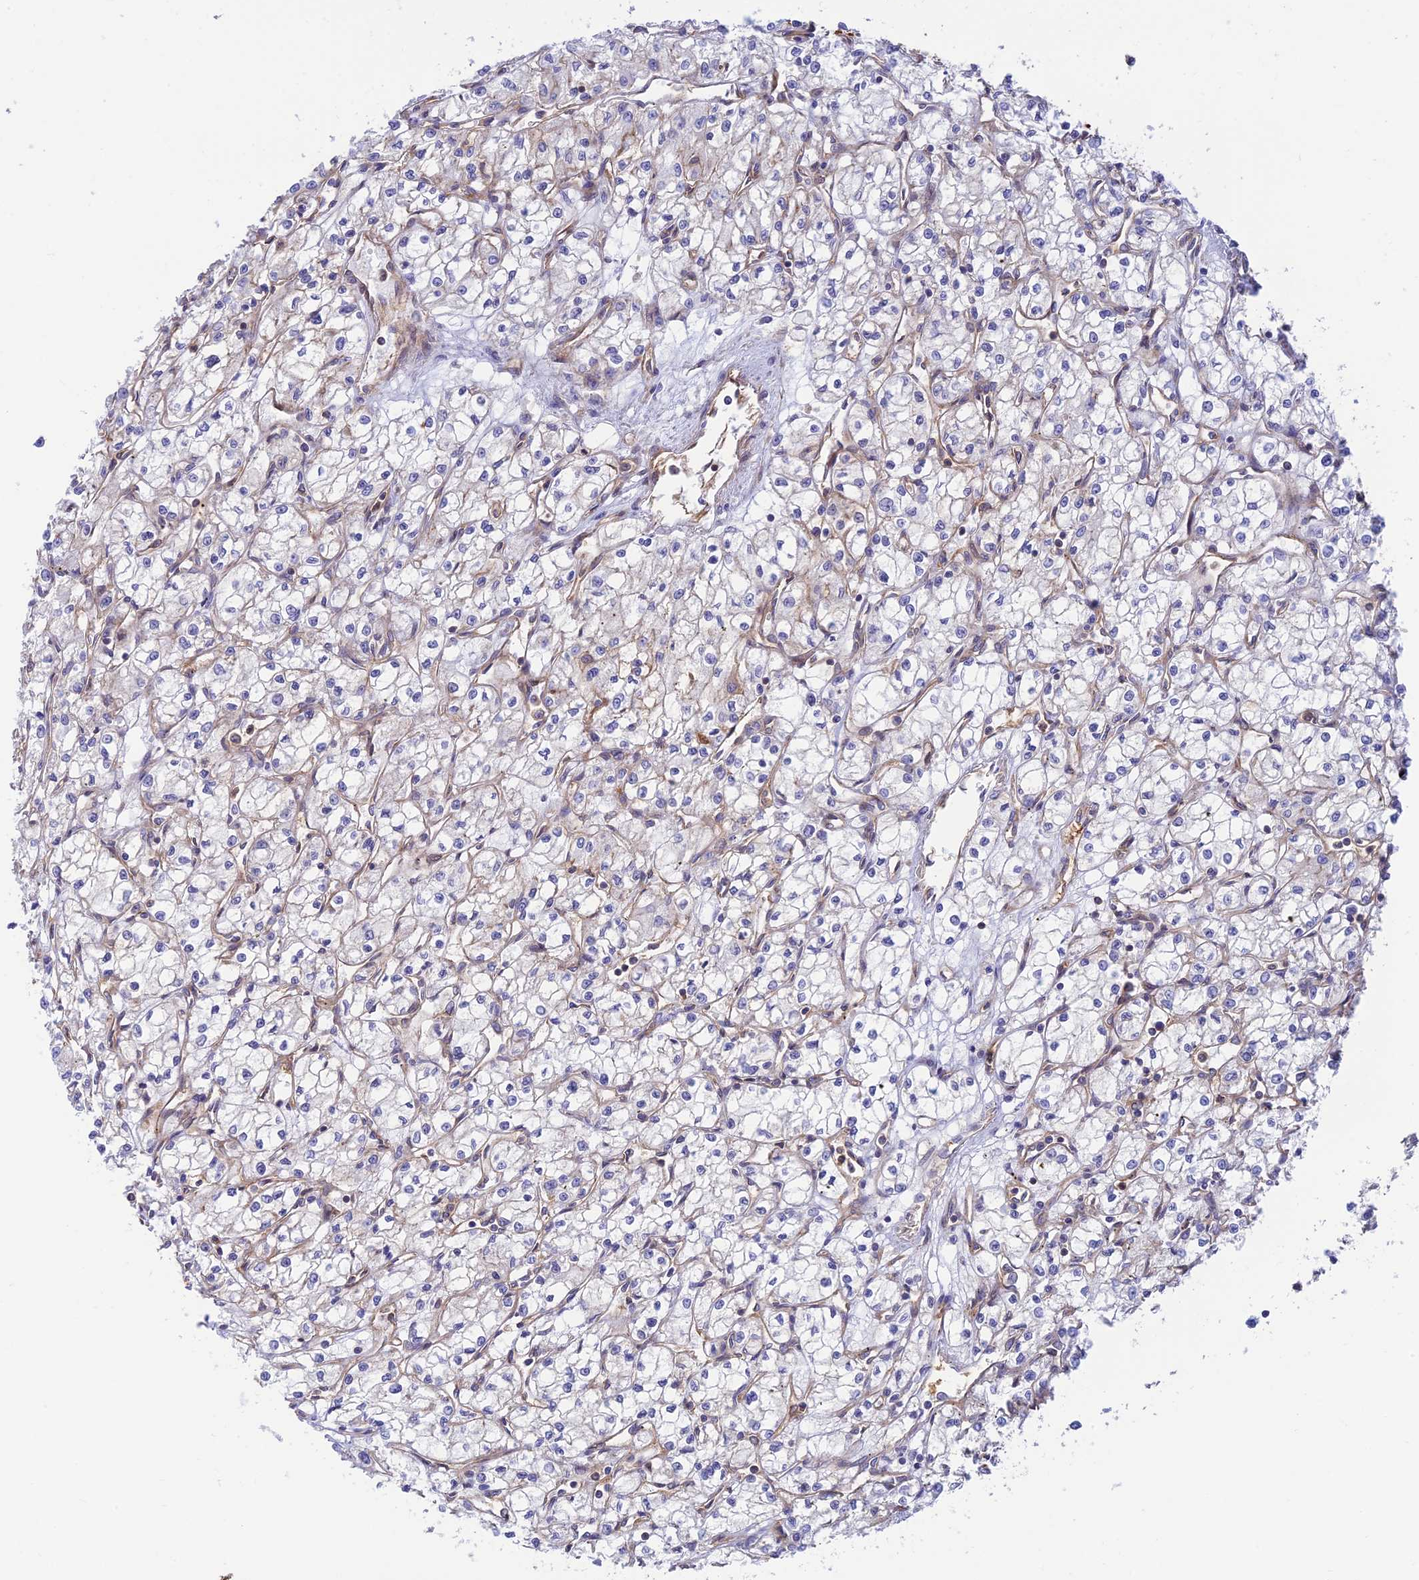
{"staining": {"intensity": "negative", "quantity": "none", "location": "none"}, "tissue": "renal cancer", "cell_type": "Tumor cells", "image_type": "cancer", "snomed": [{"axis": "morphology", "description": "Adenocarcinoma, NOS"}, {"axis": "topography", "description": "Kidney"}], "caption": "Immunohistochemistry (IHC) histopathology image of neoplastic tissue: renal cancer (adenocarcinoma) stained with DAB (3,3'-diaminobenzidine) displays no significant protein staining in tumor cells. The staining is performed using DAB (3,3'-diaminobenzidine) brown chromogen with nuclei counter-stained in using hematoxylin.", "gene": "PPP1R12C", "patient": {"sex": "male", "age": 59}}